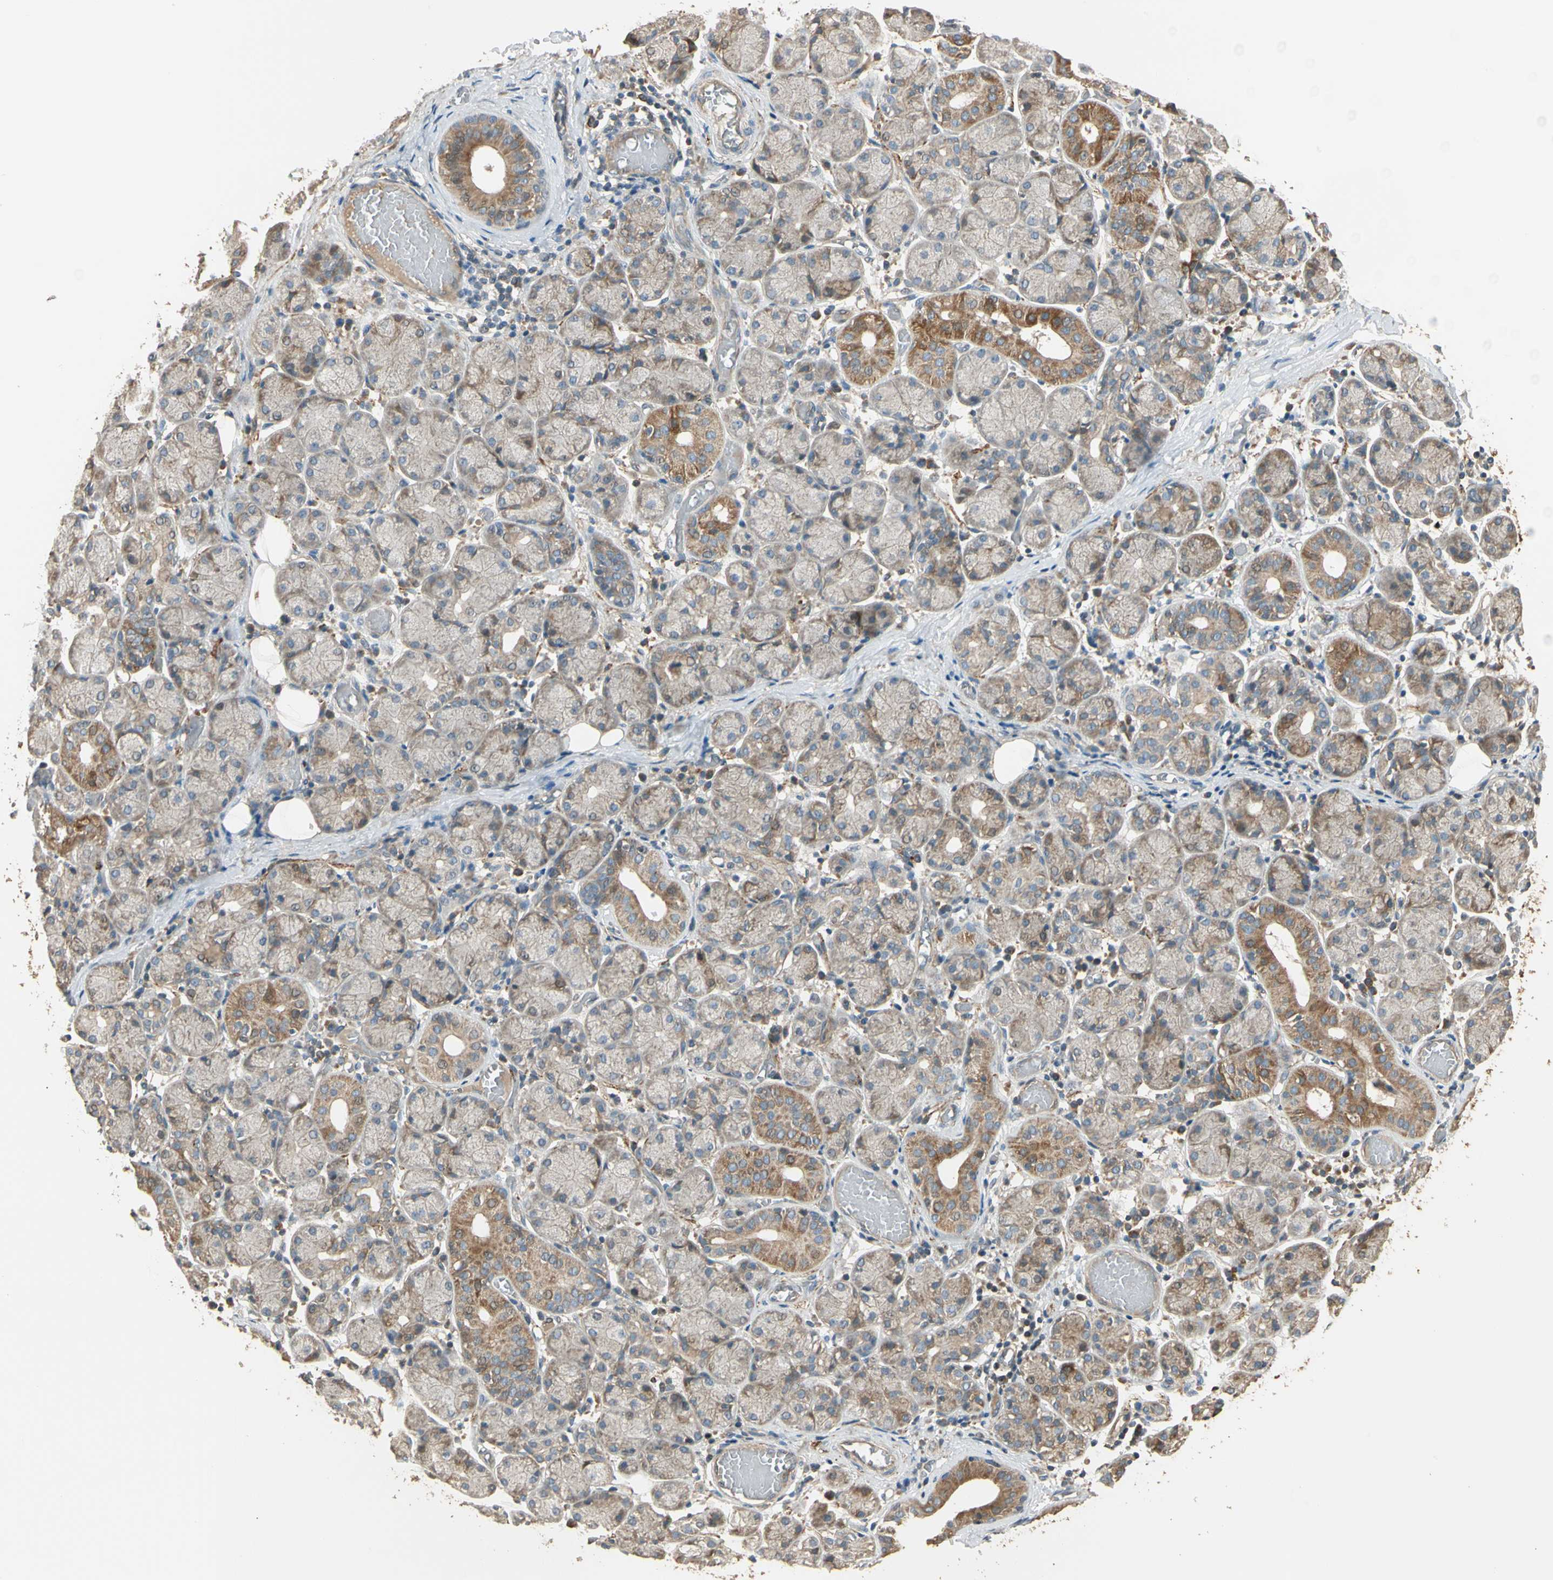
{"staining": {"intensity": "weak", "quantity": ">75%", "location": "cytoplasmic/membranous"}, "tissue": "salivary gland", "cell_type": "Glandular cells", "image_type": "normal", "snomed": [{"axis": "morphology", "description": "Normal tissue, NOS"}, {"axis": "topography", "description": "Salivary gland"}], "caption": "Salivary gland stained with DAB immunohistochemistry (IHC) shows low levels of weak cytoplasmic/membranous staining in about >75% of glandular cells.", "gene": "TNFRSF21", "patient": {"sex": "female", "age": 24}}